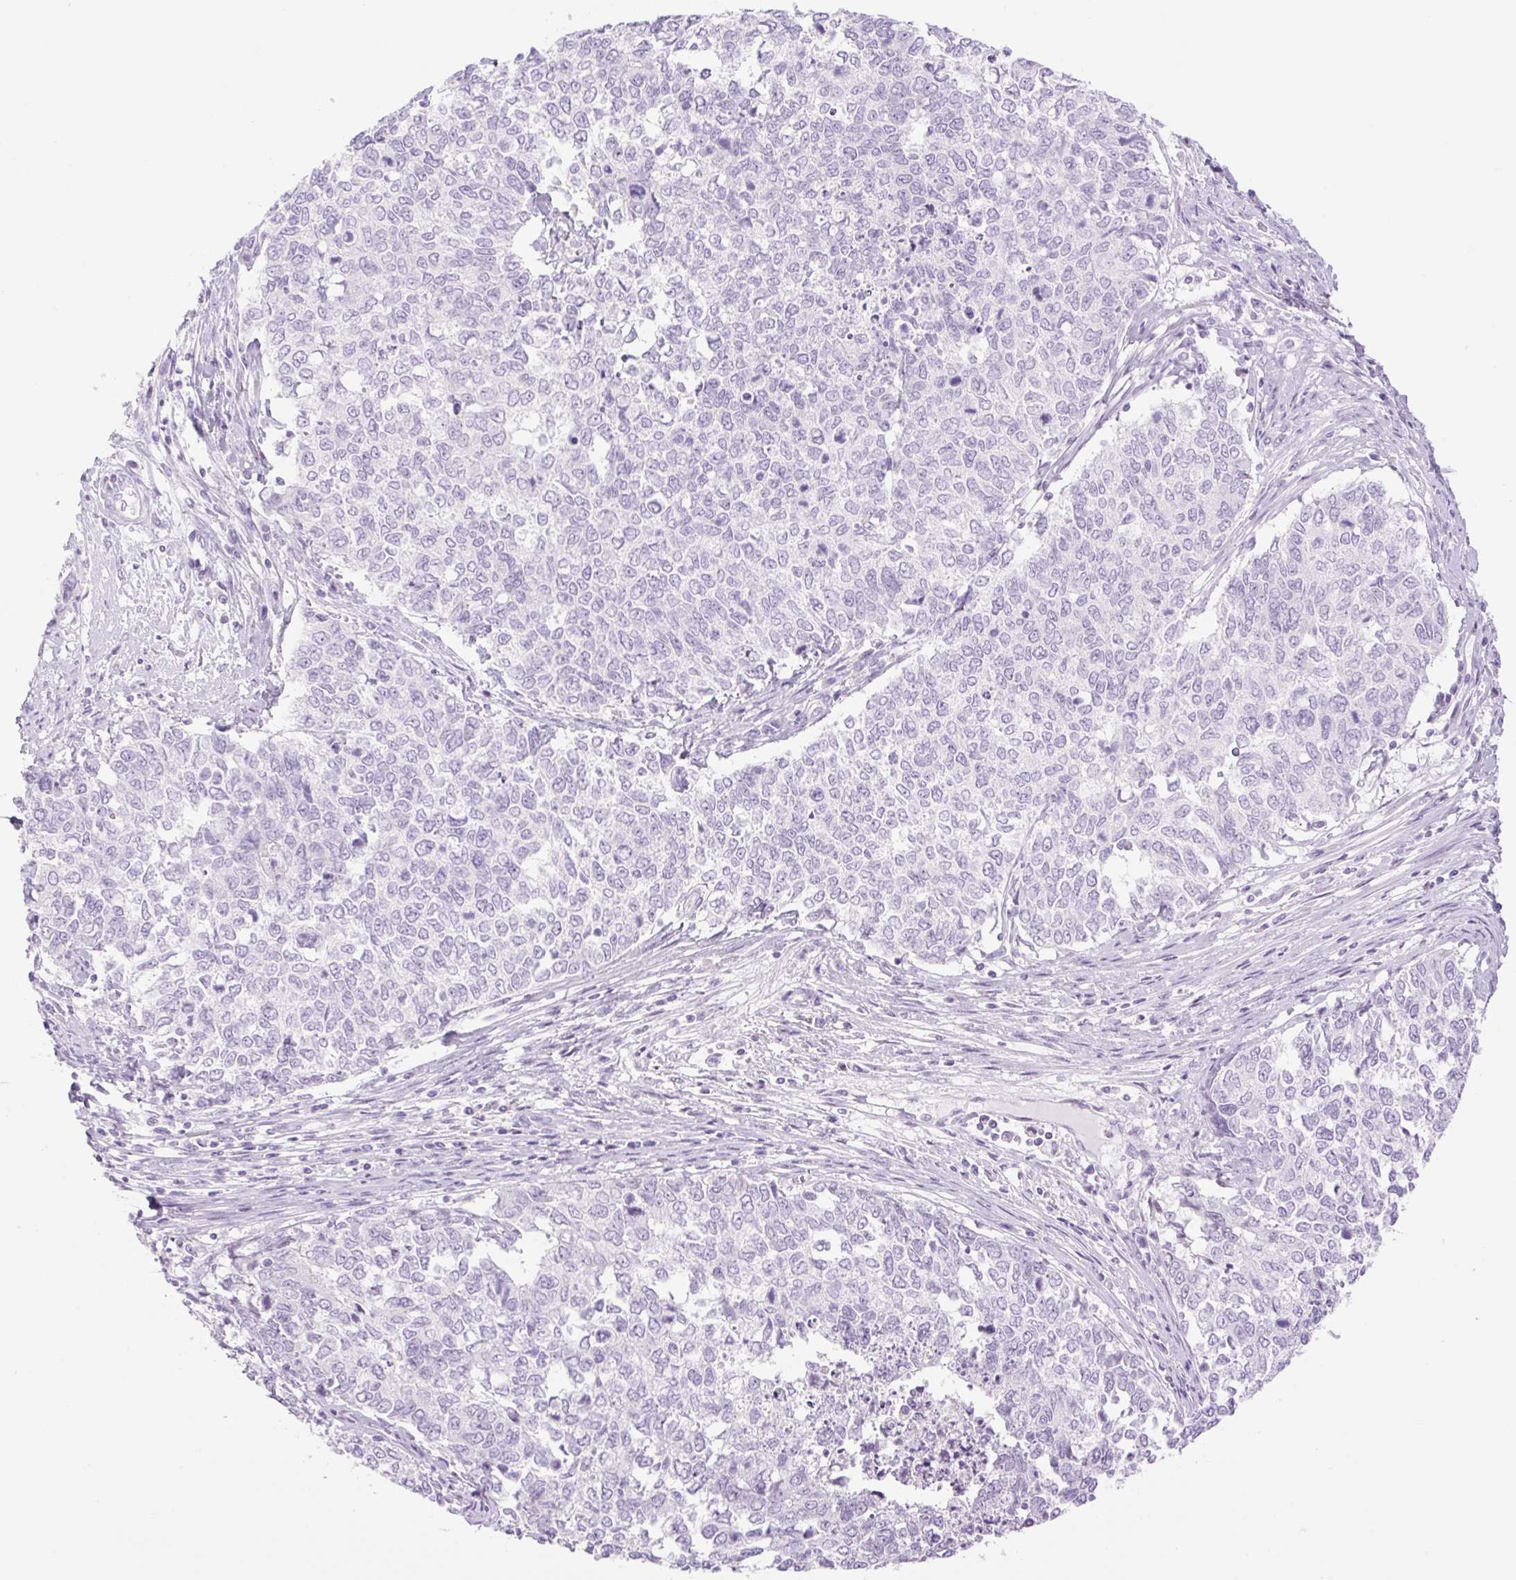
{"staining": {"intensity": "negative", "quantity": "none", "location": "none"}, "tissue": "cervical cancer", "cell_type": "Tumor cells", "image_type": "cancer", "snomed": [{"axis": "morphology", "description": "Adenocarcinoma, NOS"}, {"axis": "topography", "description": "Cervix"}], "caption": "DAB immunohistochemical staining of human cervical cancer (adenocarcinoma) demonstrates no significant expression in tumor cells.", "gene": "SP140L", "patient": {"sex": "female", "age": 63}}